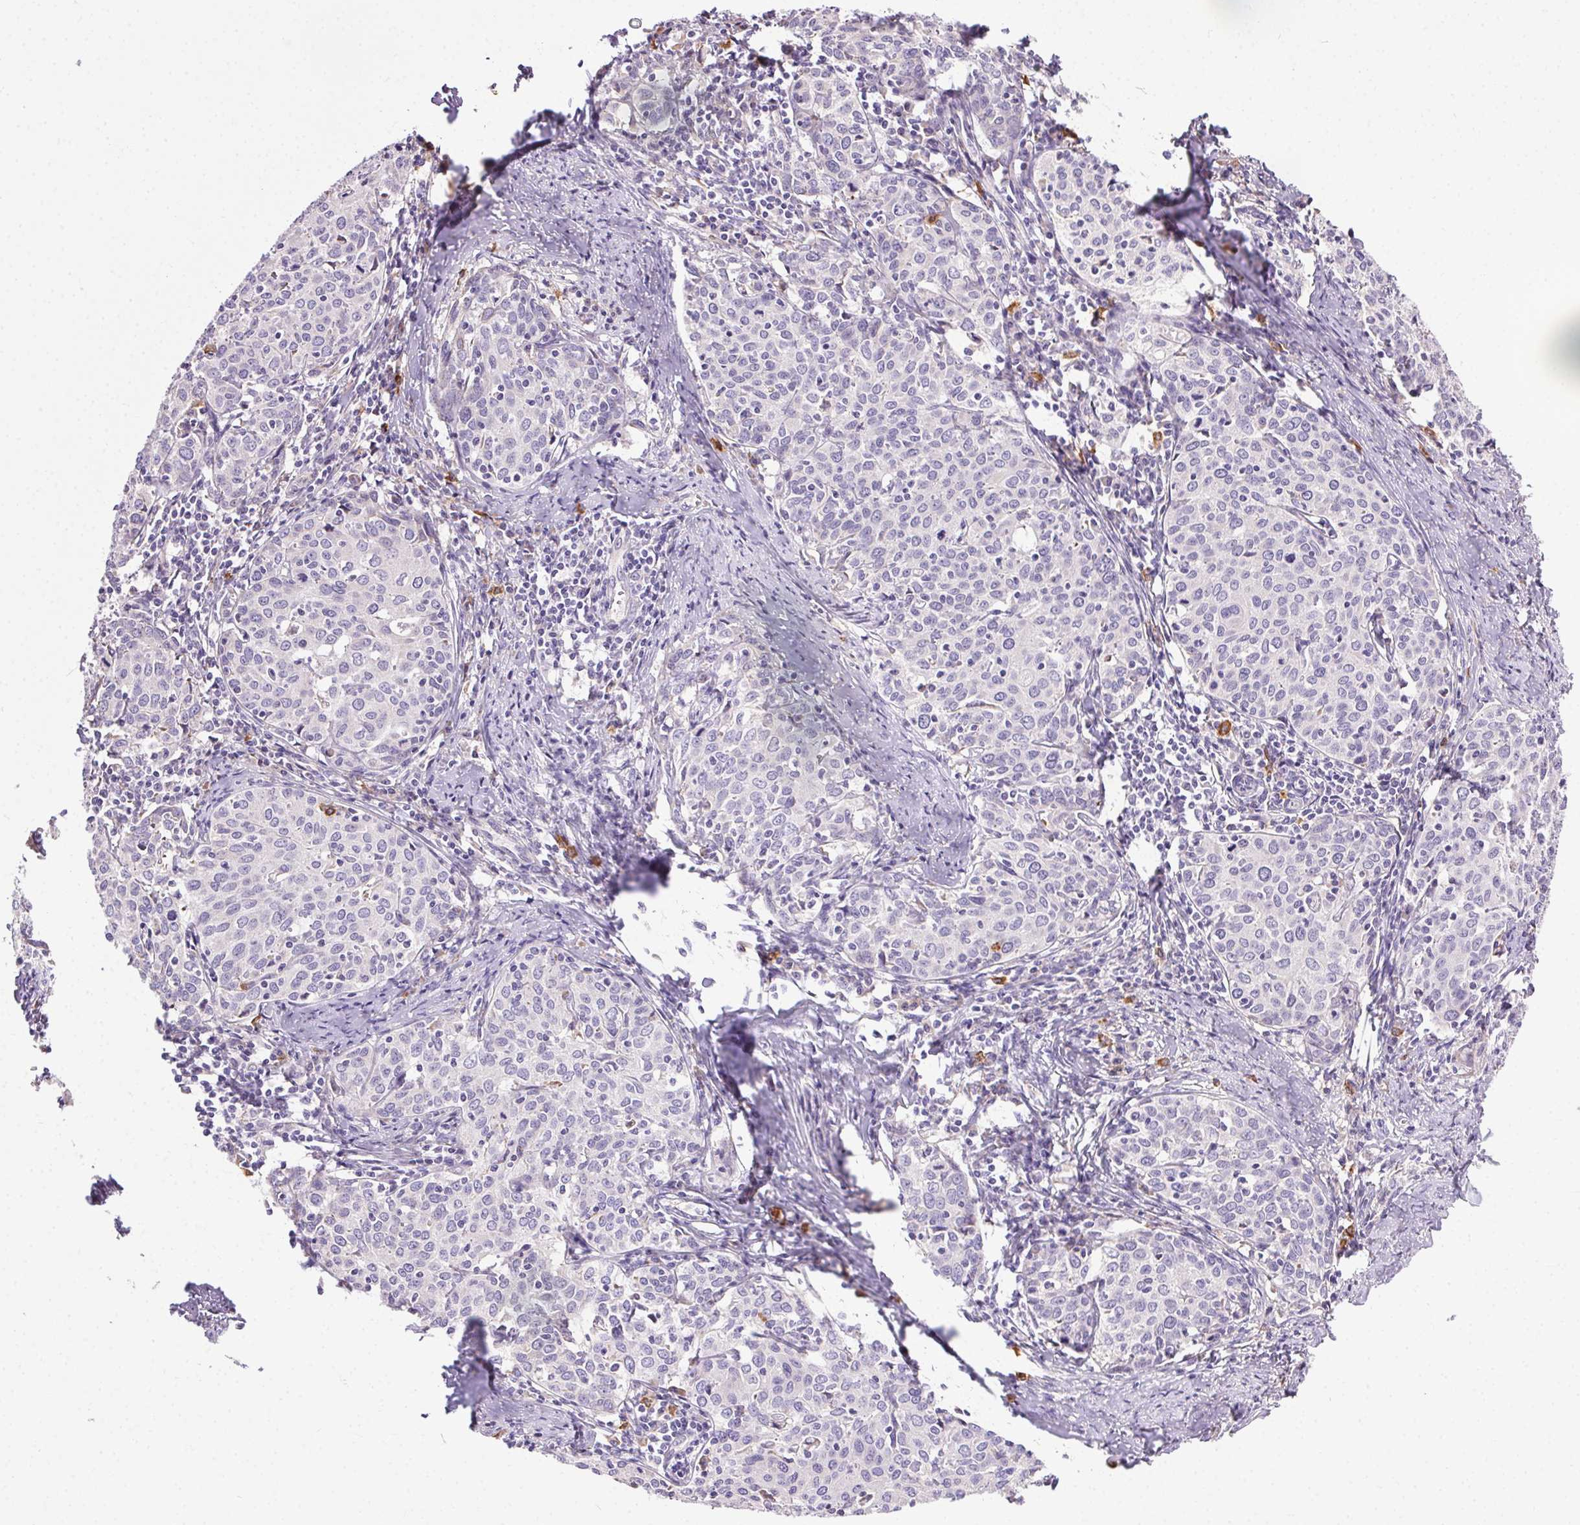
{"staining": {"intensity": "negative", "quantity": "none", "location": "none"}, "tissue": "cervical cancer", "cell_type": "Tumor cells", "image_type": "cancer", "snomed": [{"axis": "morphology", "description": "Squamous cell carcinoma, NOS"}, {"axis": "topography", "description": "Cervix"}], "caption": "This is an immunohistochemistry (IHC) micrograph of human cervical cancer. There is no staining in tumor cells.", "gene": "SNX31", "patient": {"sex": "female", "age": 62}}